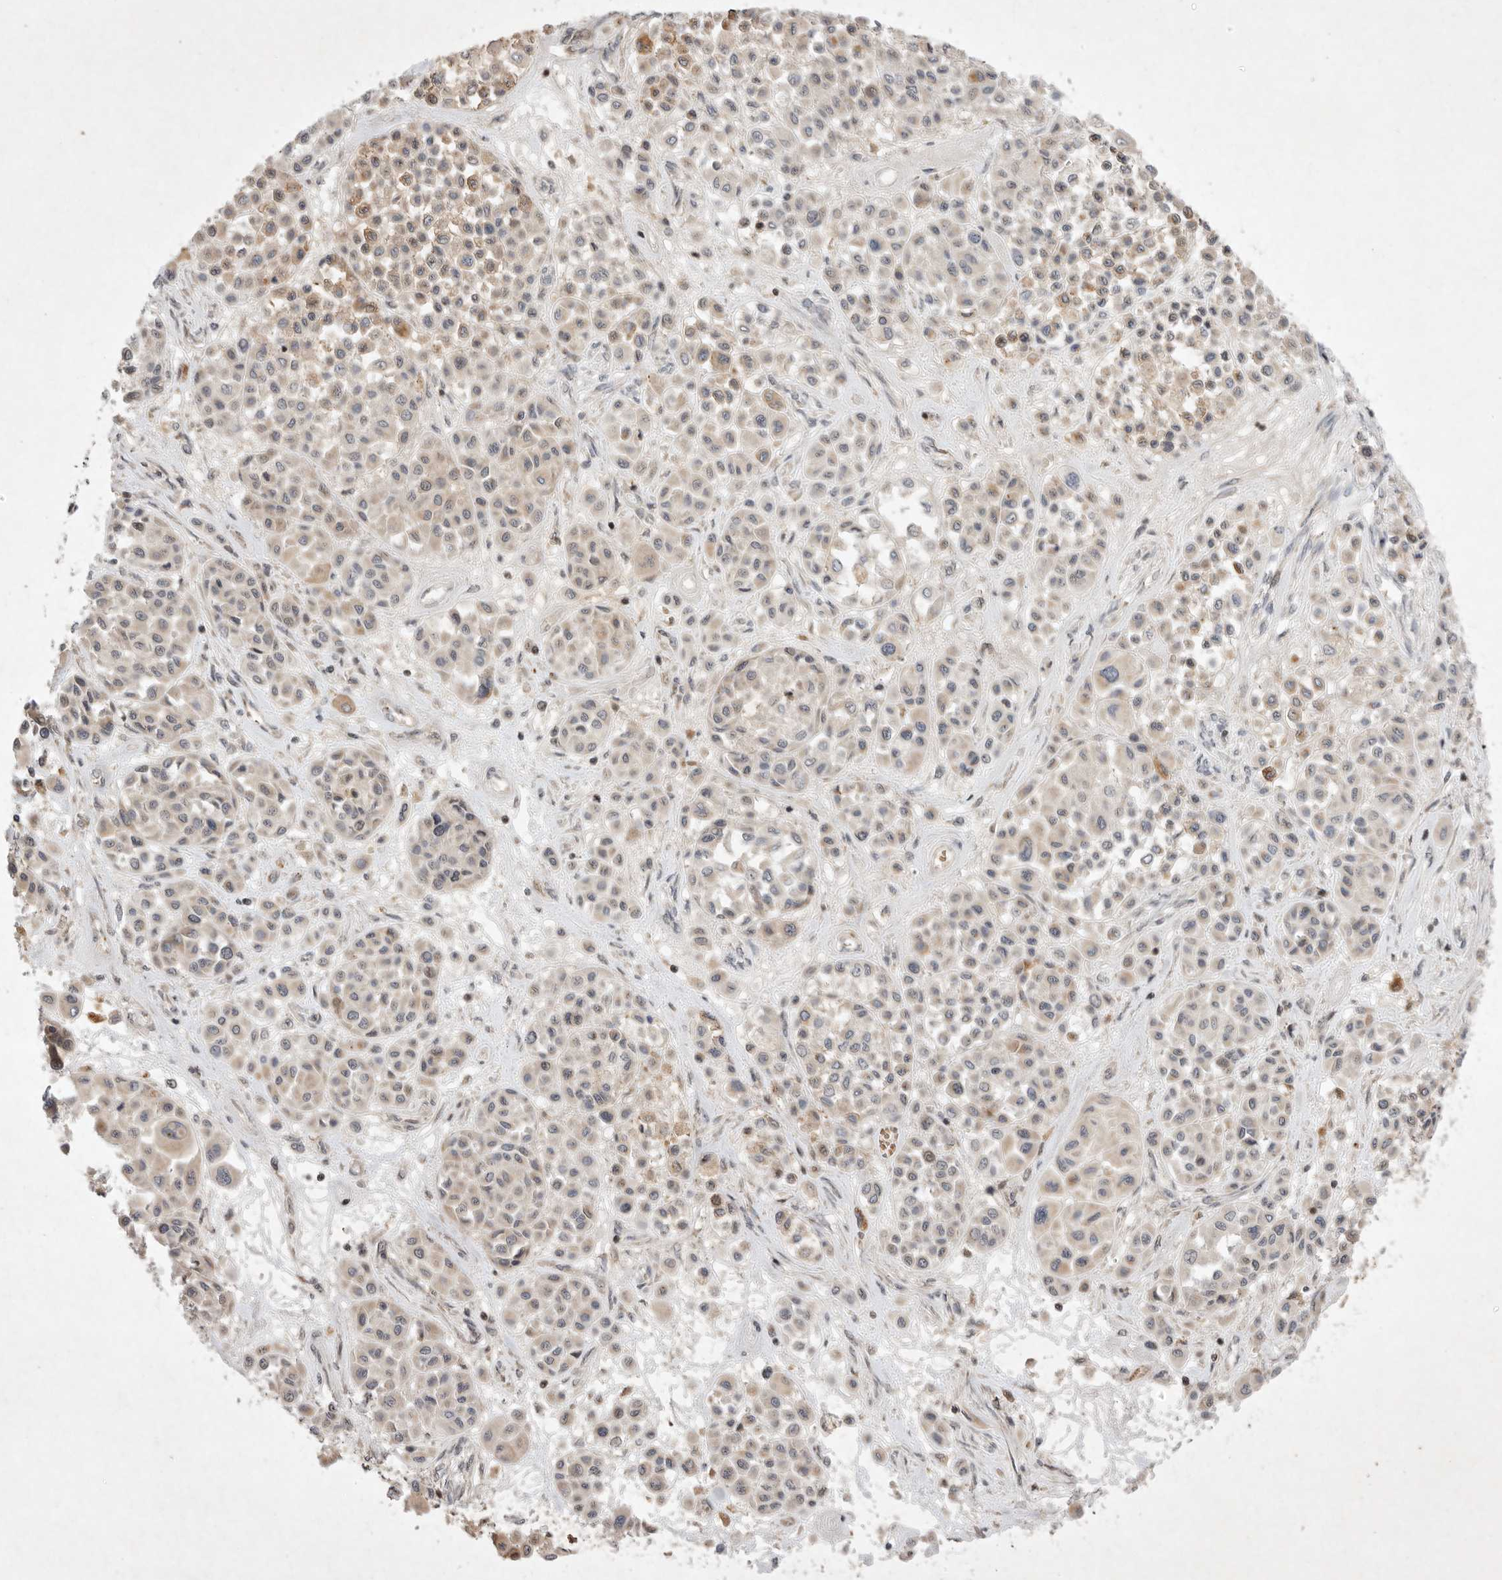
{"staining": {"intensity": "negative", "quantity": "none", "location": "none"}, "tissue": "melanoma", "cell_type": "Tumor cells", "image_type": "cancer", "snomed": [{"axis": "morphology", "description": "Malignant melanoma, Metastatic site"}, {"axis": "topography", "description": "Soft tissue"}], "caption": "An image of melanoma stained for a protein reveals no brown staining in tumor cells.", "gene": "EIF2AK1", "patient": {"sex": "male", "age": 41}}